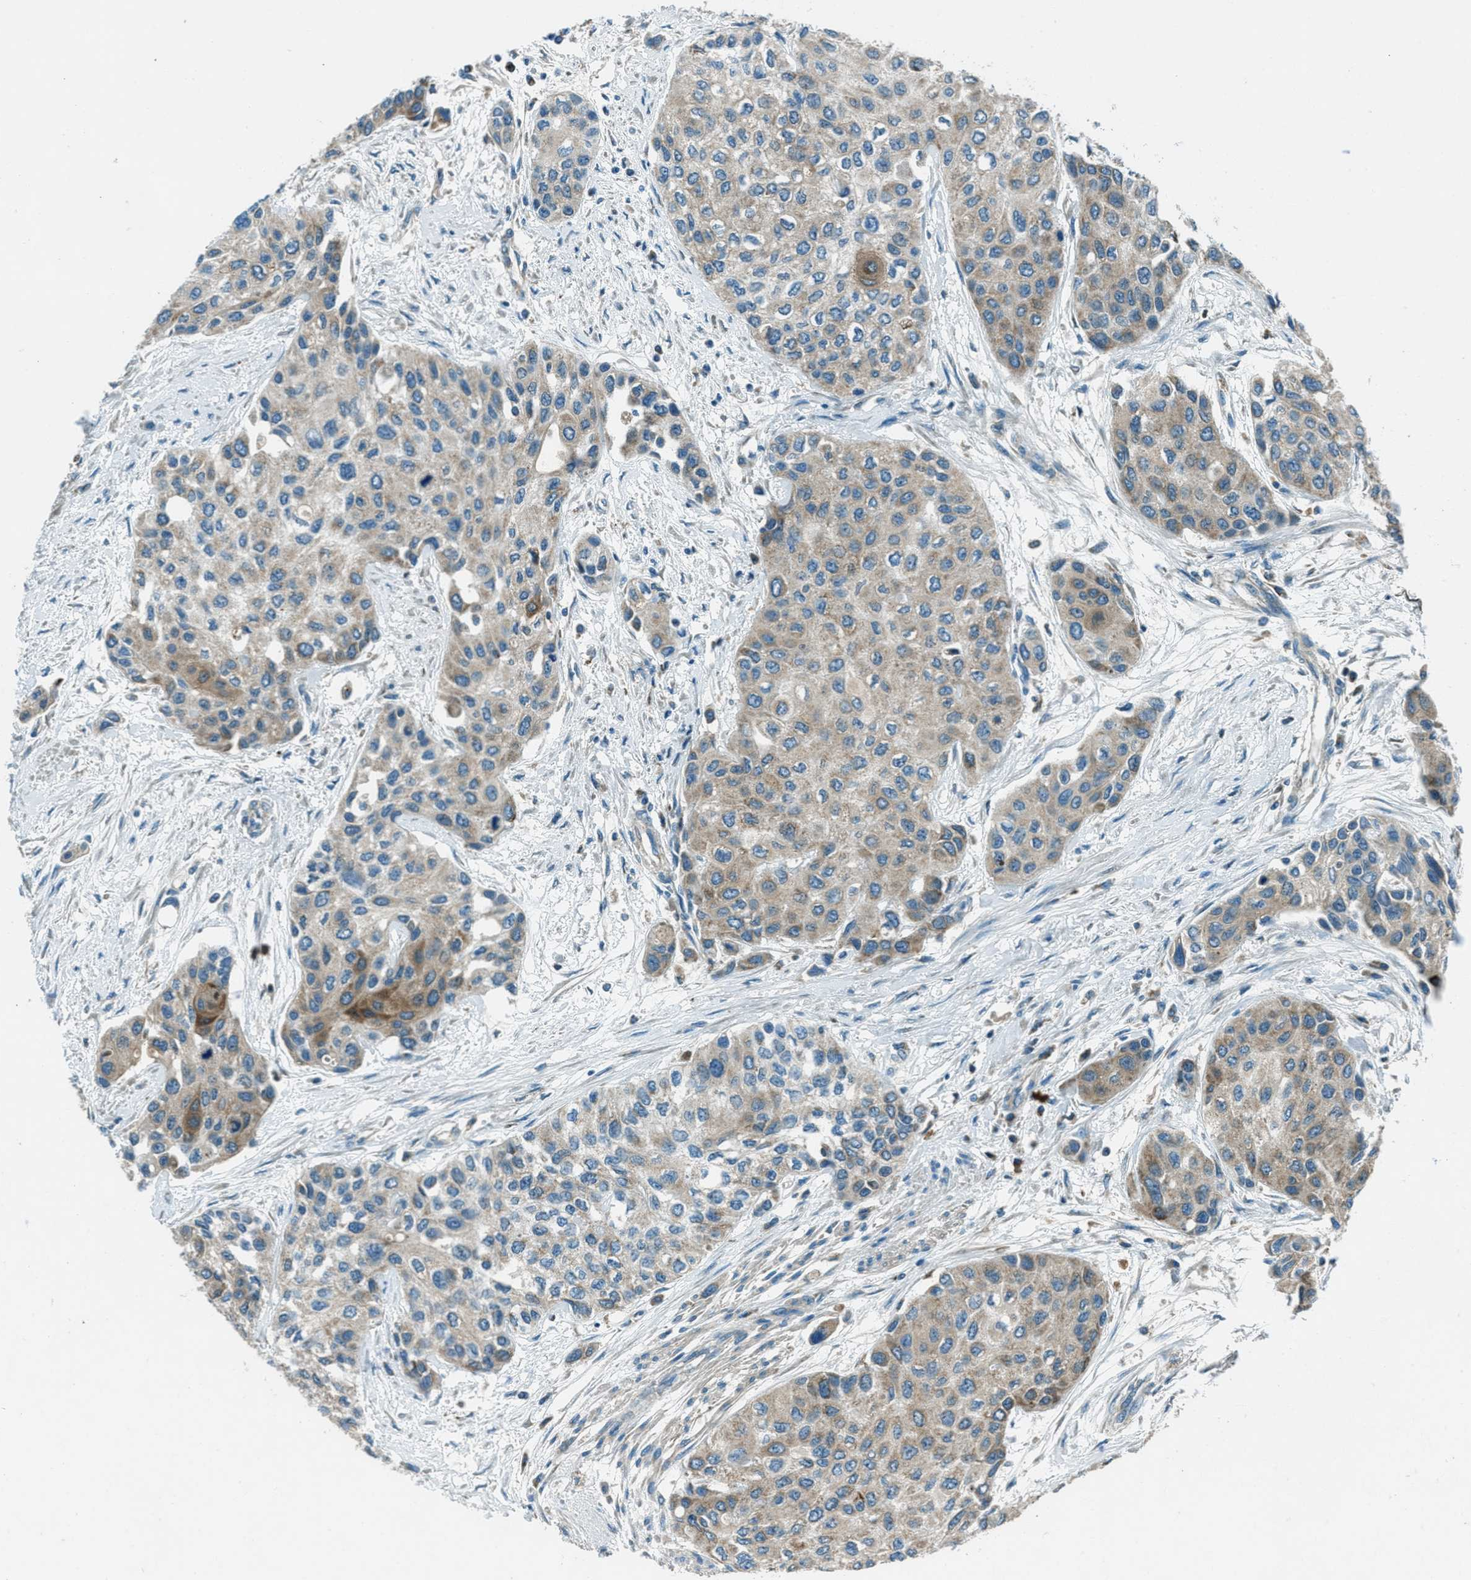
{"staining": {"intensity": "moderate", "quantity": "<25%", "location": "cytoplasmic/membranous"}, "tissue": "urothelial cancer", "cell_type": "Tumor cells", "image_type": "cancer", "snomed": [{"axis": "morphology", "description": "Urothelial carcinoma, High grade"}, {"axis": "topography", "description": "Urinary bladder"}], "caption": "Protein expression analysis of urothelial carcinoma (high-grade) demonstrates moderate cytoplasmic/membranous expression in about <25% of tumor cells. Immunohistochemistry stains the protein of interest in brown and the nuclei are stained blue.", "gene": "FAR1", "patient": {"sex": "female", "age": 56}}